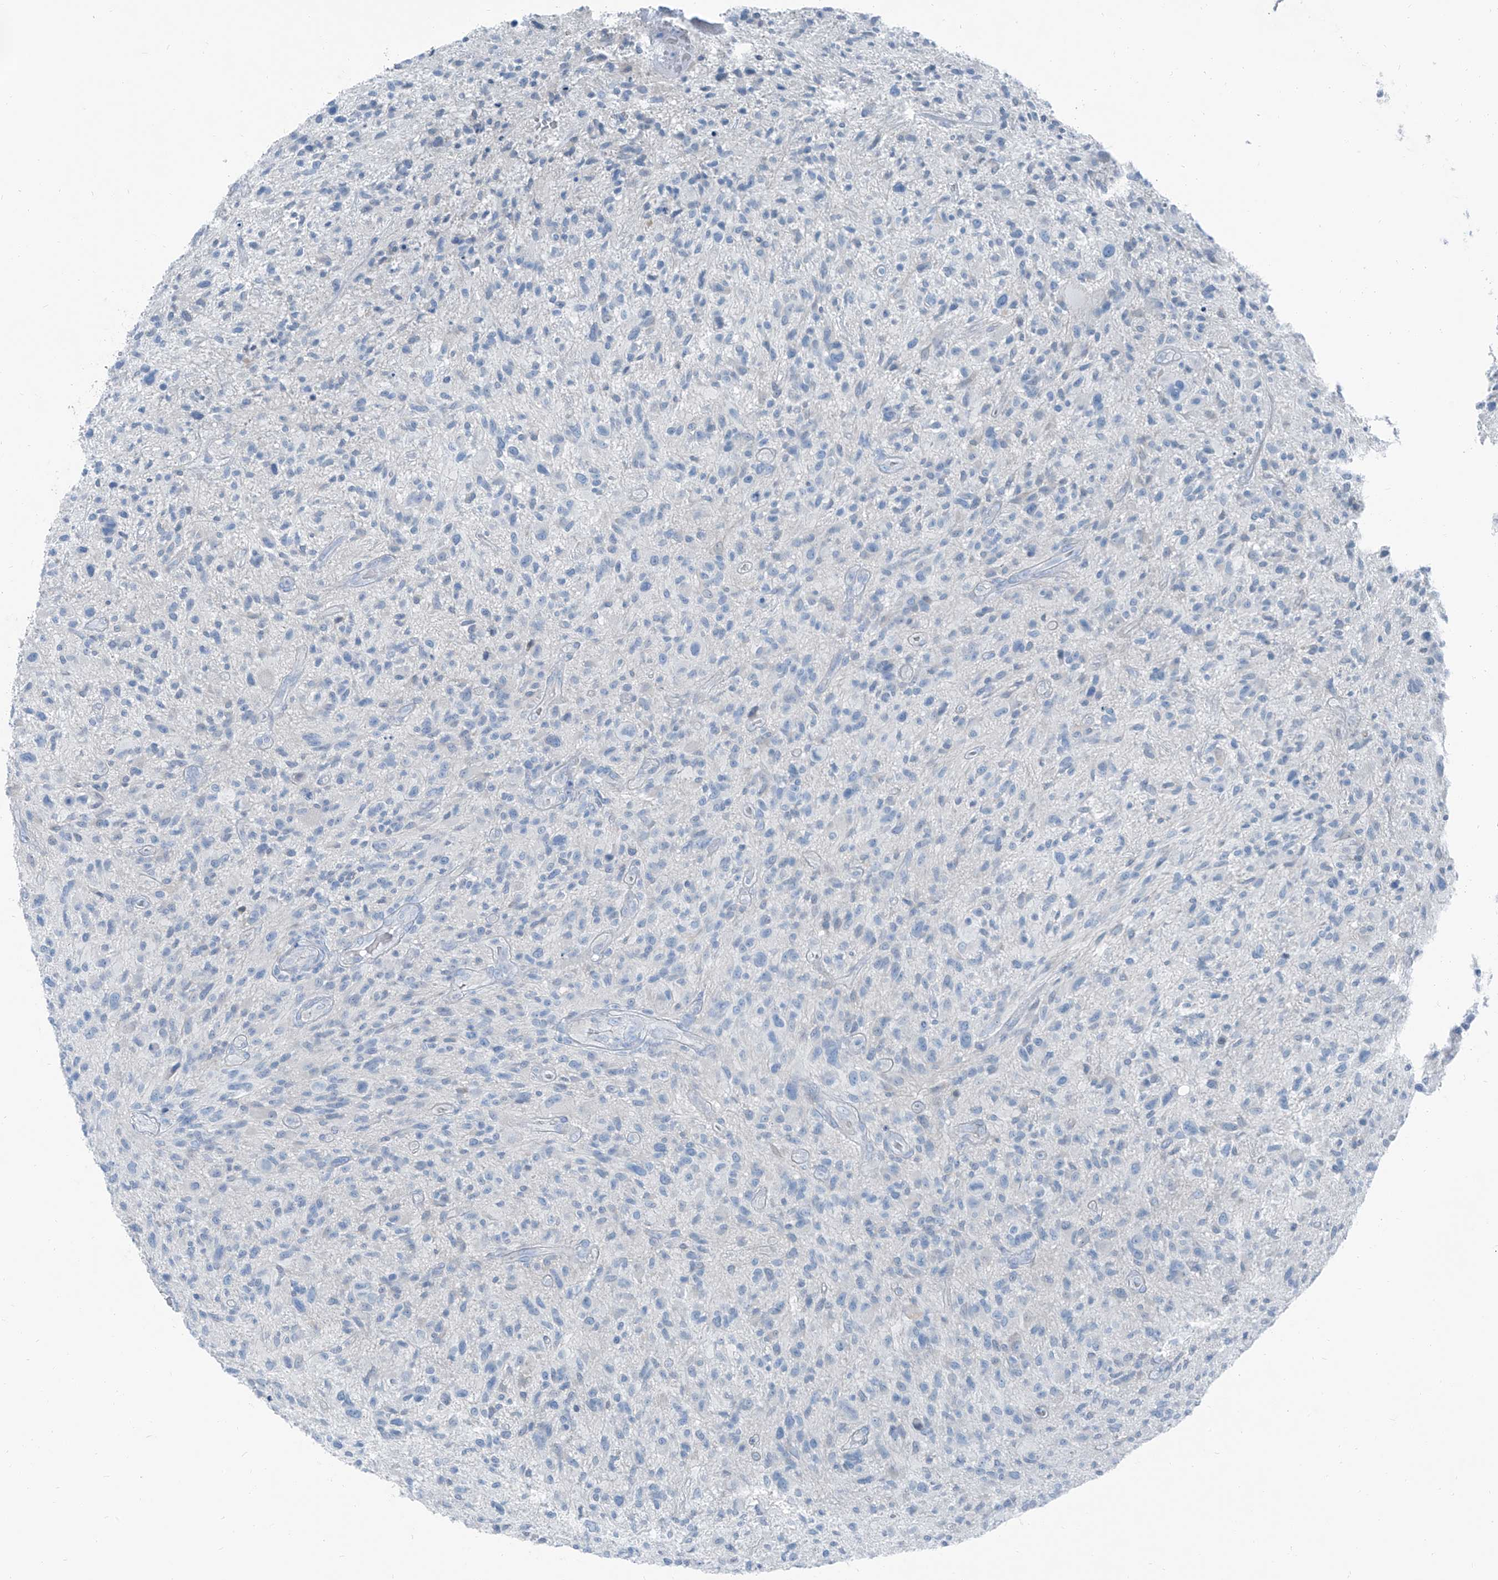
{"staining": {"intensity": "negative", "quantity": "none", "location": "none"}, "tissue": "glioma", "cell_type": "Tumor cells", "image_type": "cancer", "snomed": [{"axis": "morphology", "description": "Glioma, malignant, High grade"}, {"axis": "topography", "description": "Brain"}], "caption": "Immunohistochemistry of malignant high-grade glioma reveals no positivity in tumor cells. (DAB IHC visualized using brightfield microscopy, high magnification).", "gene": "RGN", "patient": {"sex": "male", "age": 47}}